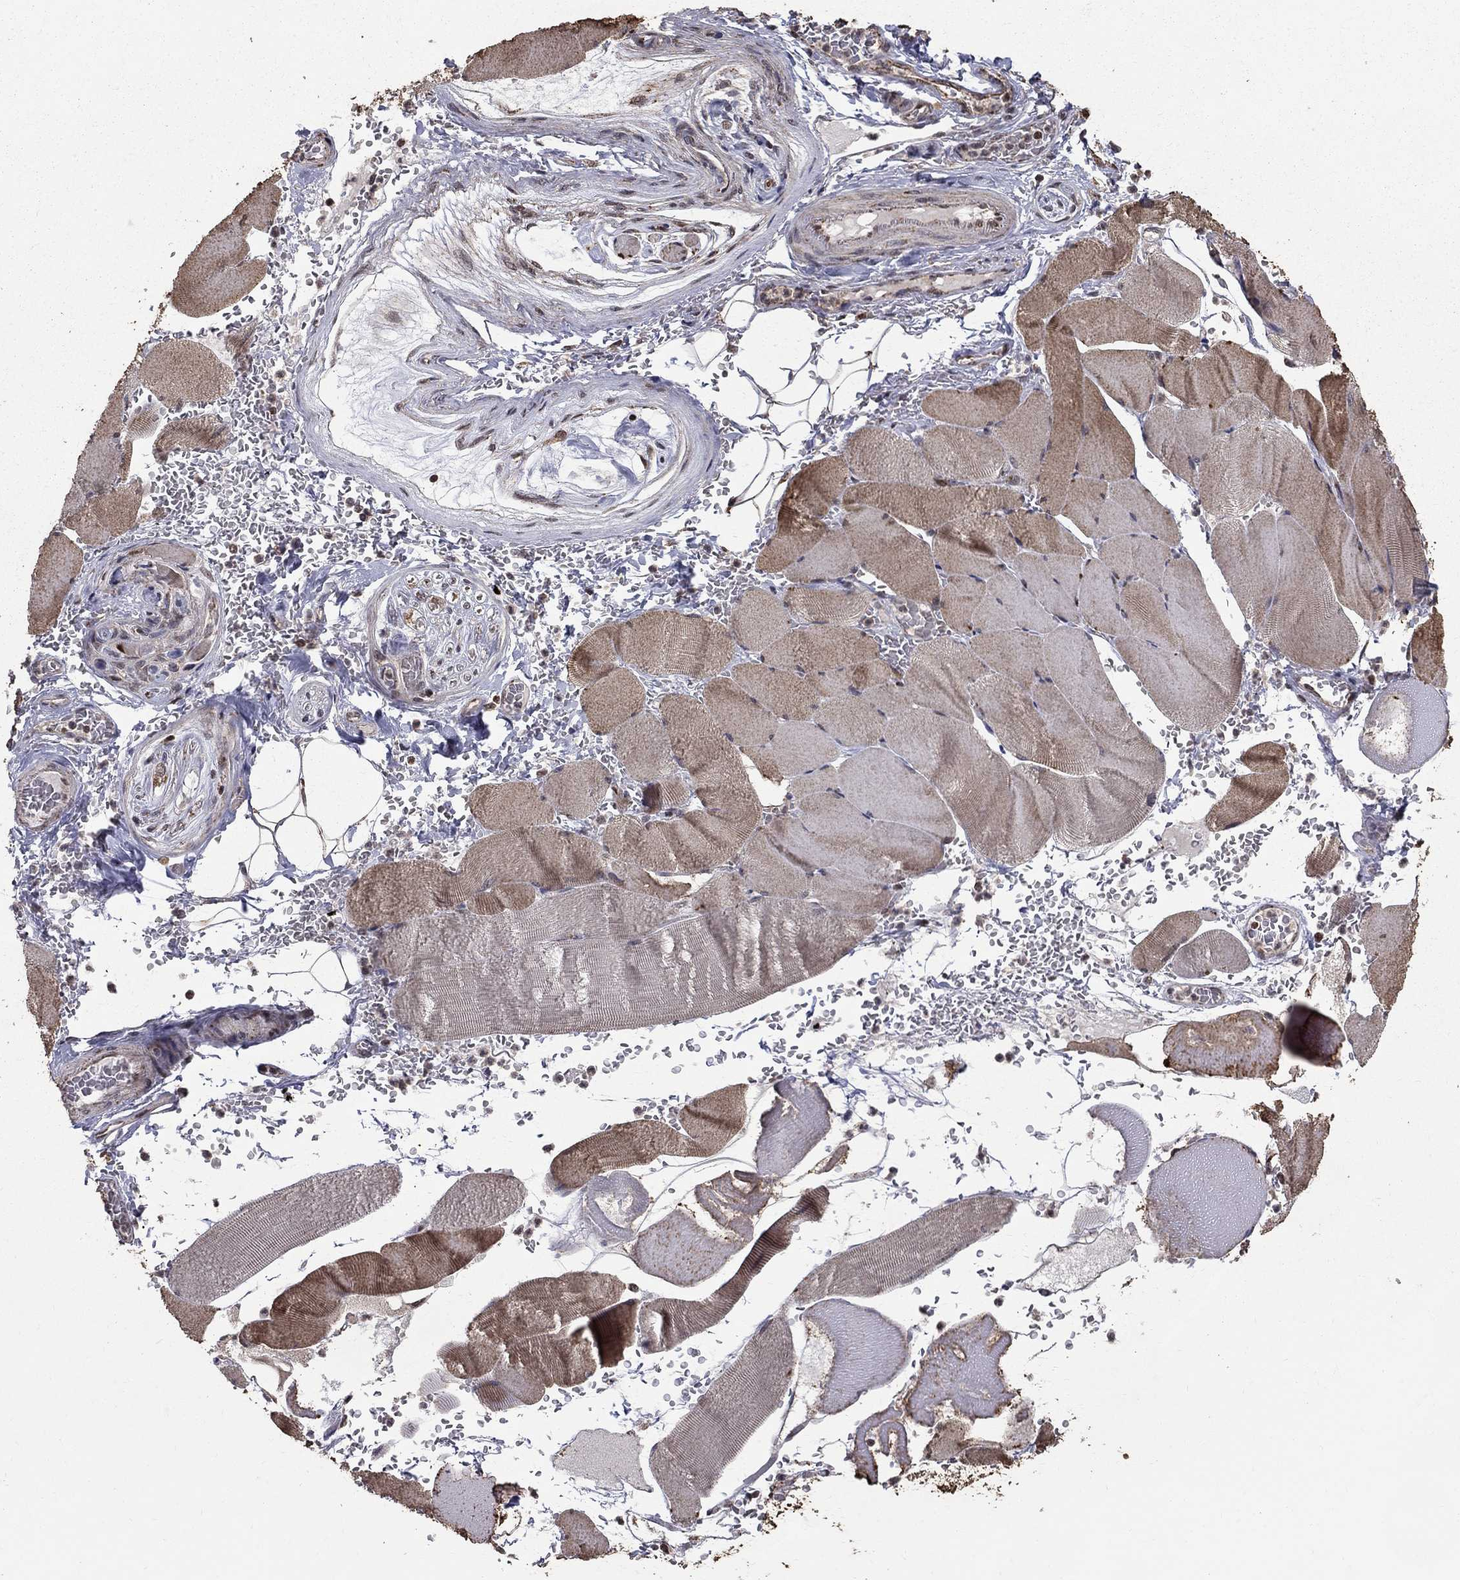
{"staining": {"intensity": "weak", "quantity": "25%-75%", "location": "cytoplasmic/membranous"}, "tissue": "skeletal muscle", "cell_type": "Myocytes", "image_type": "normal", "snomed": [{"axis": "morphology", "description": "Normal tissue, NOS"}, {"axis": "topography", "description": "Skeletal muscle"}], "caption": "About 25%-75% of myocytes in benign skeletal muscle reveal weak cytoplasmic/membranous protein positivity as visualized by brown immunohistochemical staining.", "gene": "ACOT13", "patient": {"sex": "male", "age": 56}}